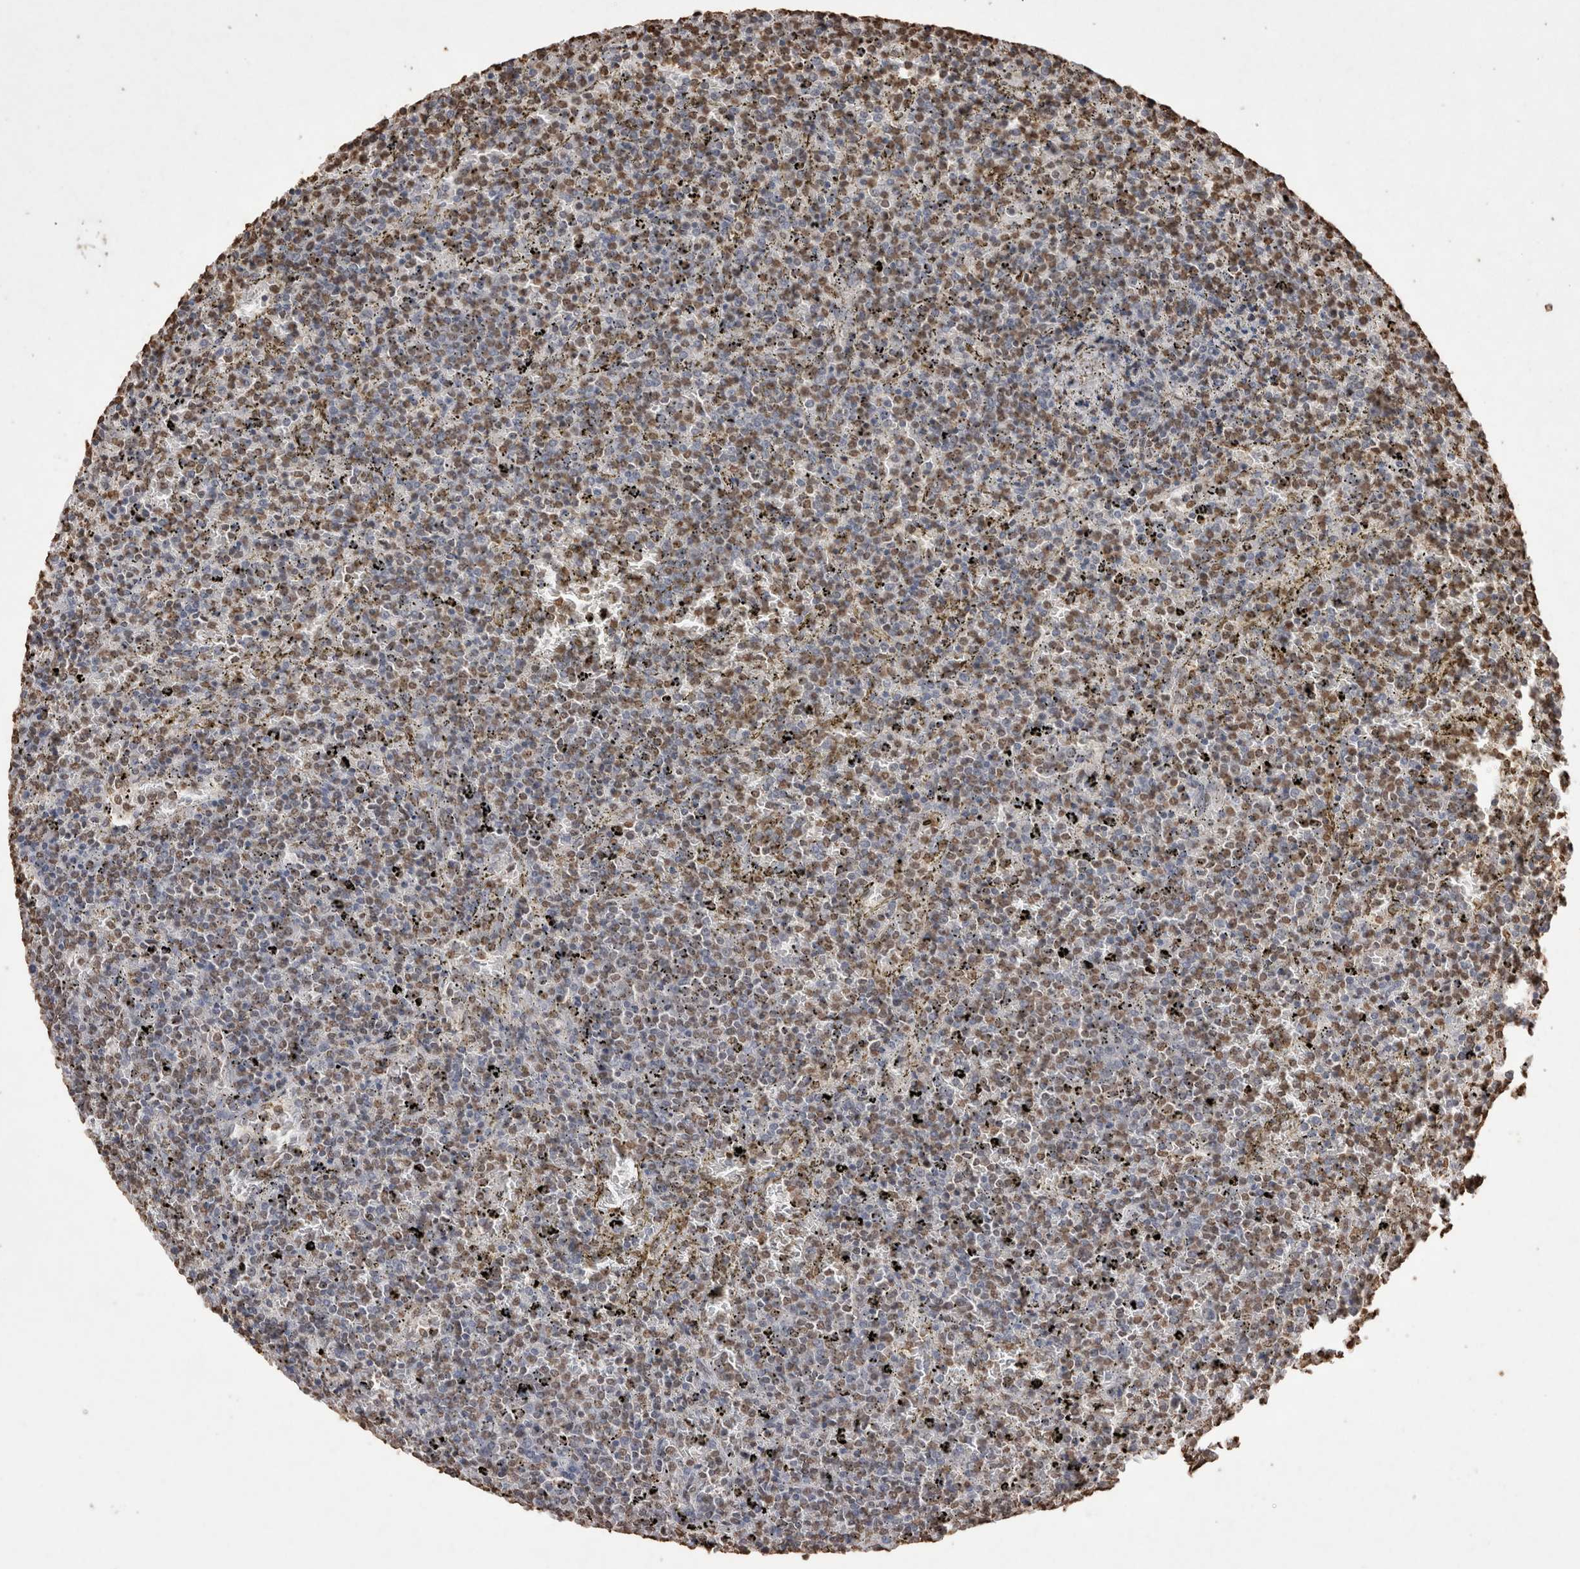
{"staining": {"intensity": "moderate", "quantity": ">75%", "location": "nuclear"}, "tissue": "lymphoma", "cell_type": "Tumor cells", "image_type": "cancer", "snomed": [{"axis": "morphology", "description": "Malignant lymphoma, non-Hodgkin's type, Low grade"}, {"axis": "topography", "description": "Spleen"}], "caption": "Moderate nuclear positivity for a protein is identified in about >75% of tumor cells of lymphoma using immunohistochemistry (IHC).", "gene": "POU5F1", "patient": {"sex": "female", "age": 77}}